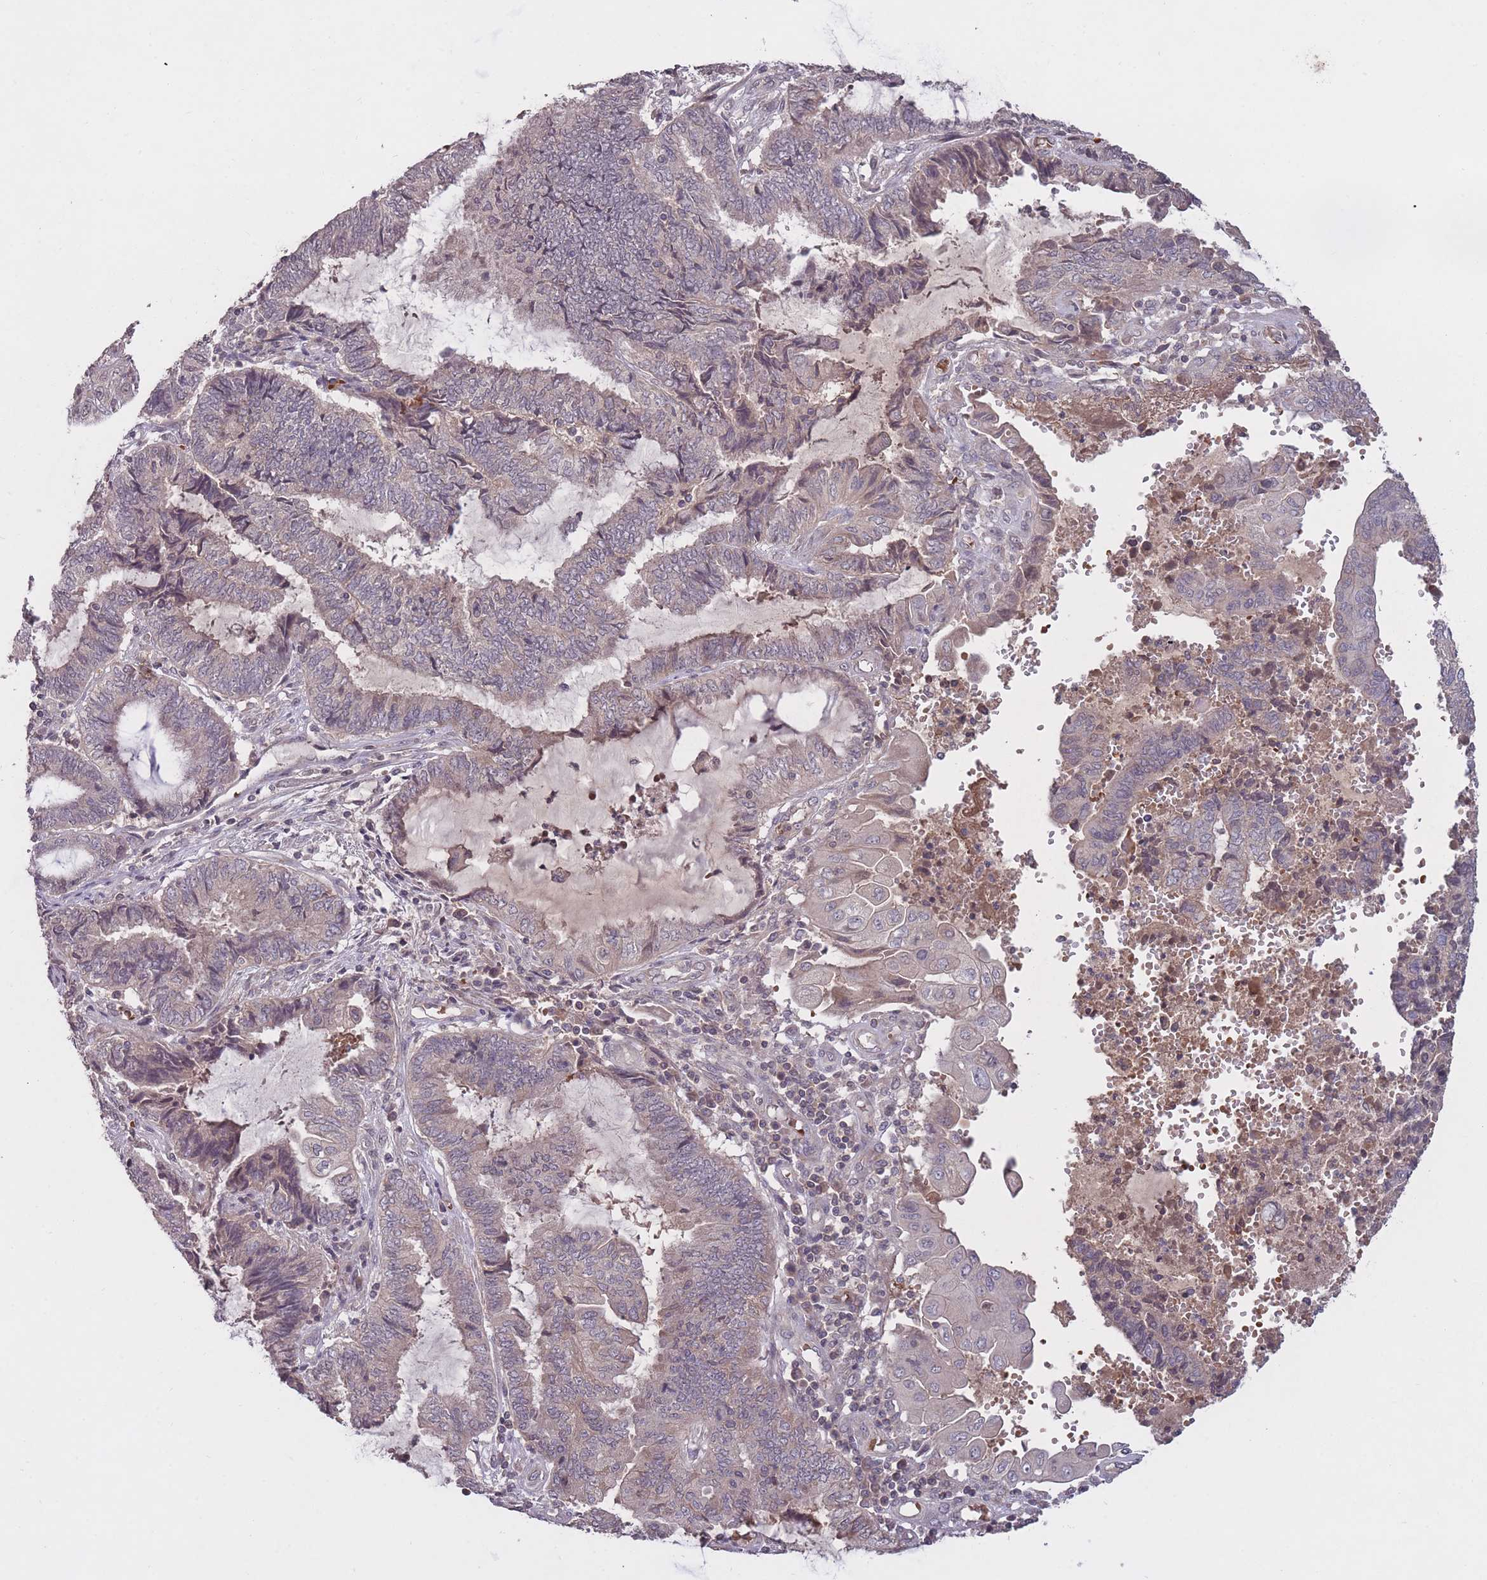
{"staining": {"intensity": "negative", "quantity": "none", "location": "none"}, "tissue": "endometrial cancer", "cell_type": "Tumor cells", "image_type": "cancer", "snomed": [{"axis": "morphology", "description": "Adenocarcinoma, NOS"}, {"axis": "topography", "description": "Uterus"}, {"axis": "topography", "description": "Endometrium"}], "caption": "Adenocarcinoma (endometrial) was stained to show a protein in brown. There is no significant staining in tumor cells. (DAB (3,3'-diaminobenzidine) IHC with hematoxylin counter stain).", "gene": "ADCYAP1R1", "patient": {"sex": "female", "age": 70}}